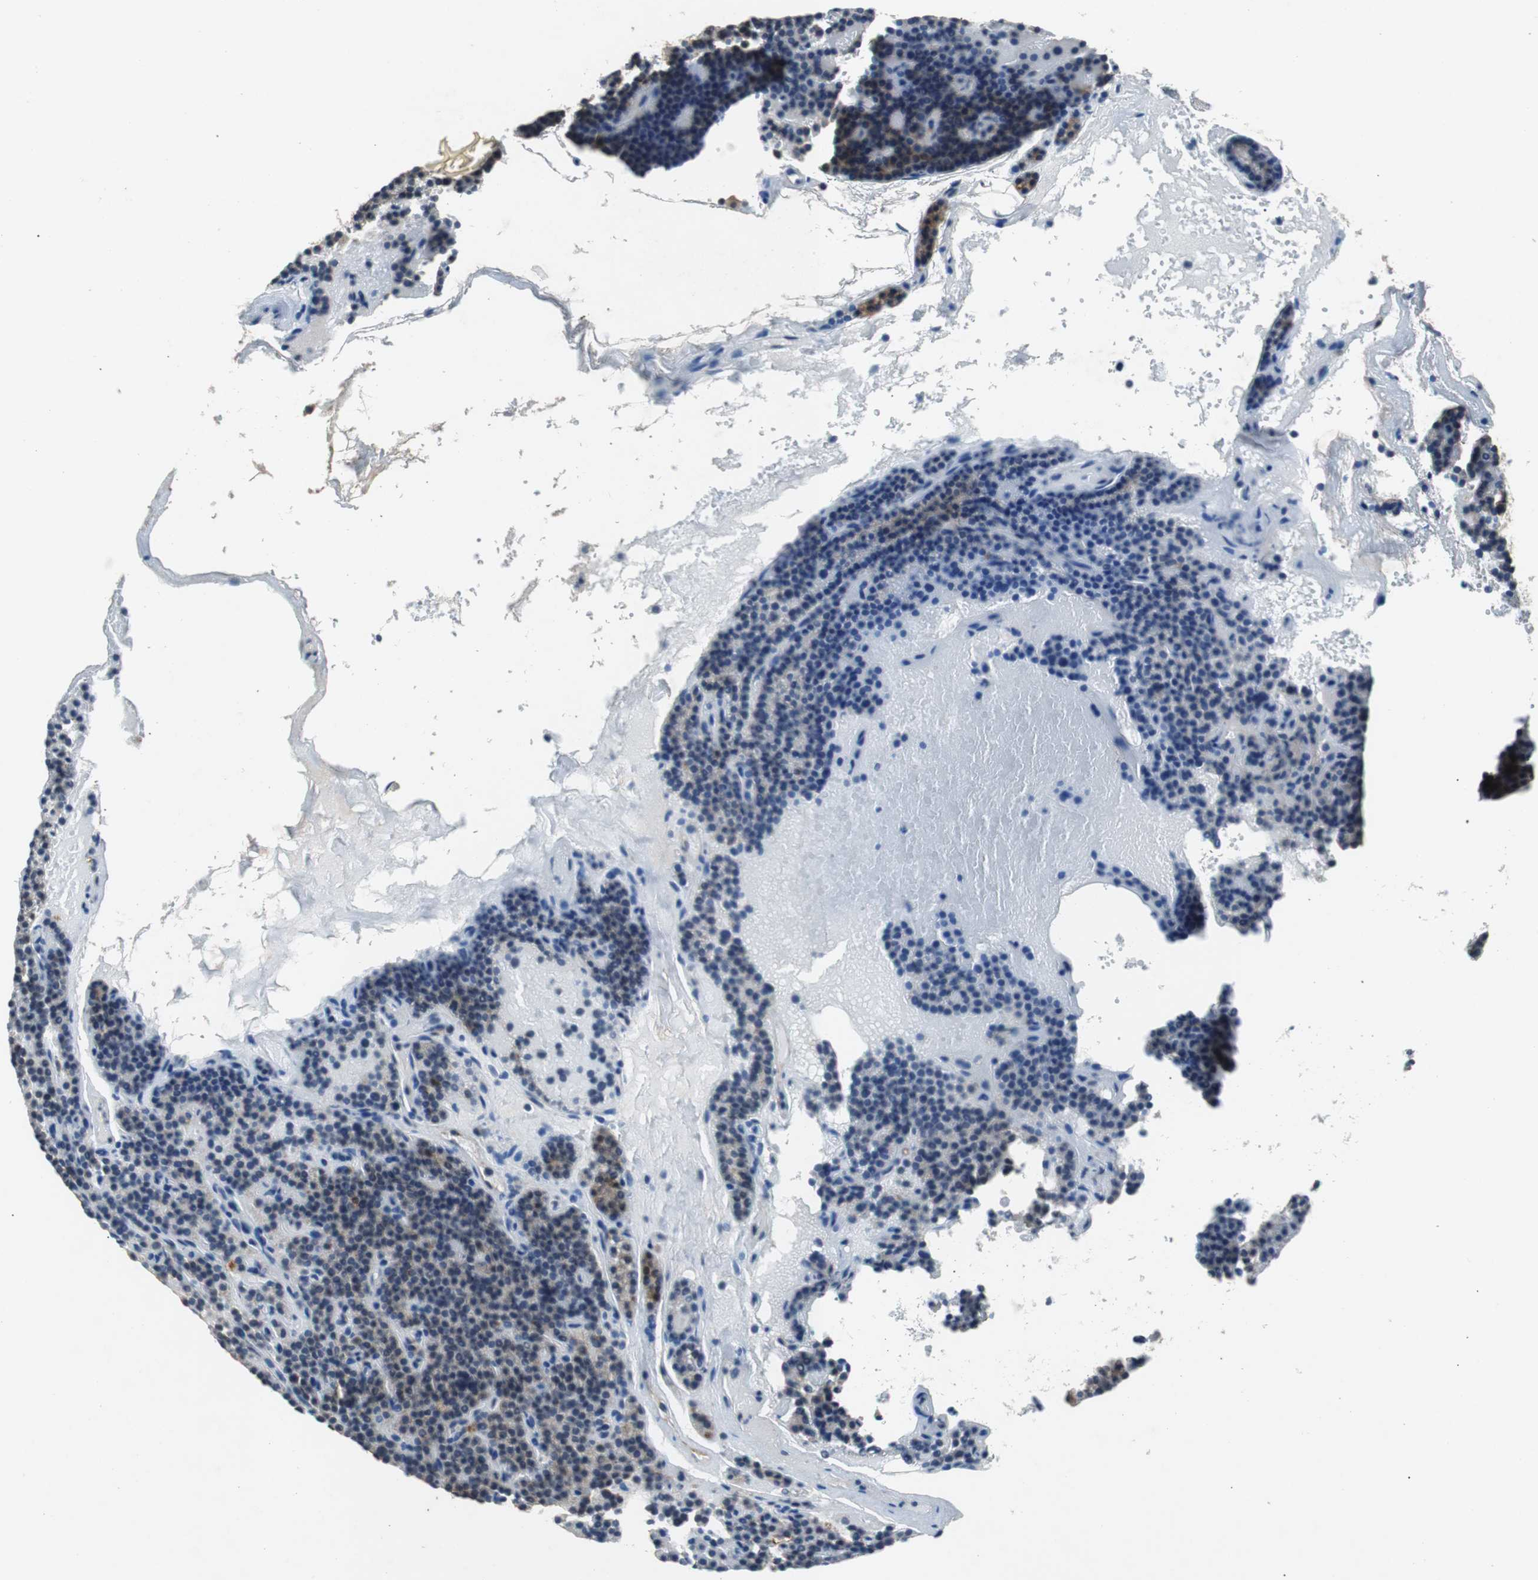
{"staining": {"intensity": "strong", "quantity": ">75%", "location": "cytoplasmic/membranous"}, "tissue": "parathyroid gland", "cell_type": "Glandular cells", "image_type": "normal", "snomed": [{"axis": "morphology", "description": "Normal tissue, NOS"}, {"axis": "topography", "description": "Parathyroid gland"}], "caption": "High-magnification brightfield microscopy of benign parathyroid gland stained with DAB (brown) and counterstained with hematoxylin (blue). glandular cells exhibit strong cytoplasmic/membranous staining is identified in approximately>75% of cells. The protein of interest is shown in brown color, while the nuclei are stained blue.", "gene": "PITRM1", "patient": {"sex": "male", "age": 66}}